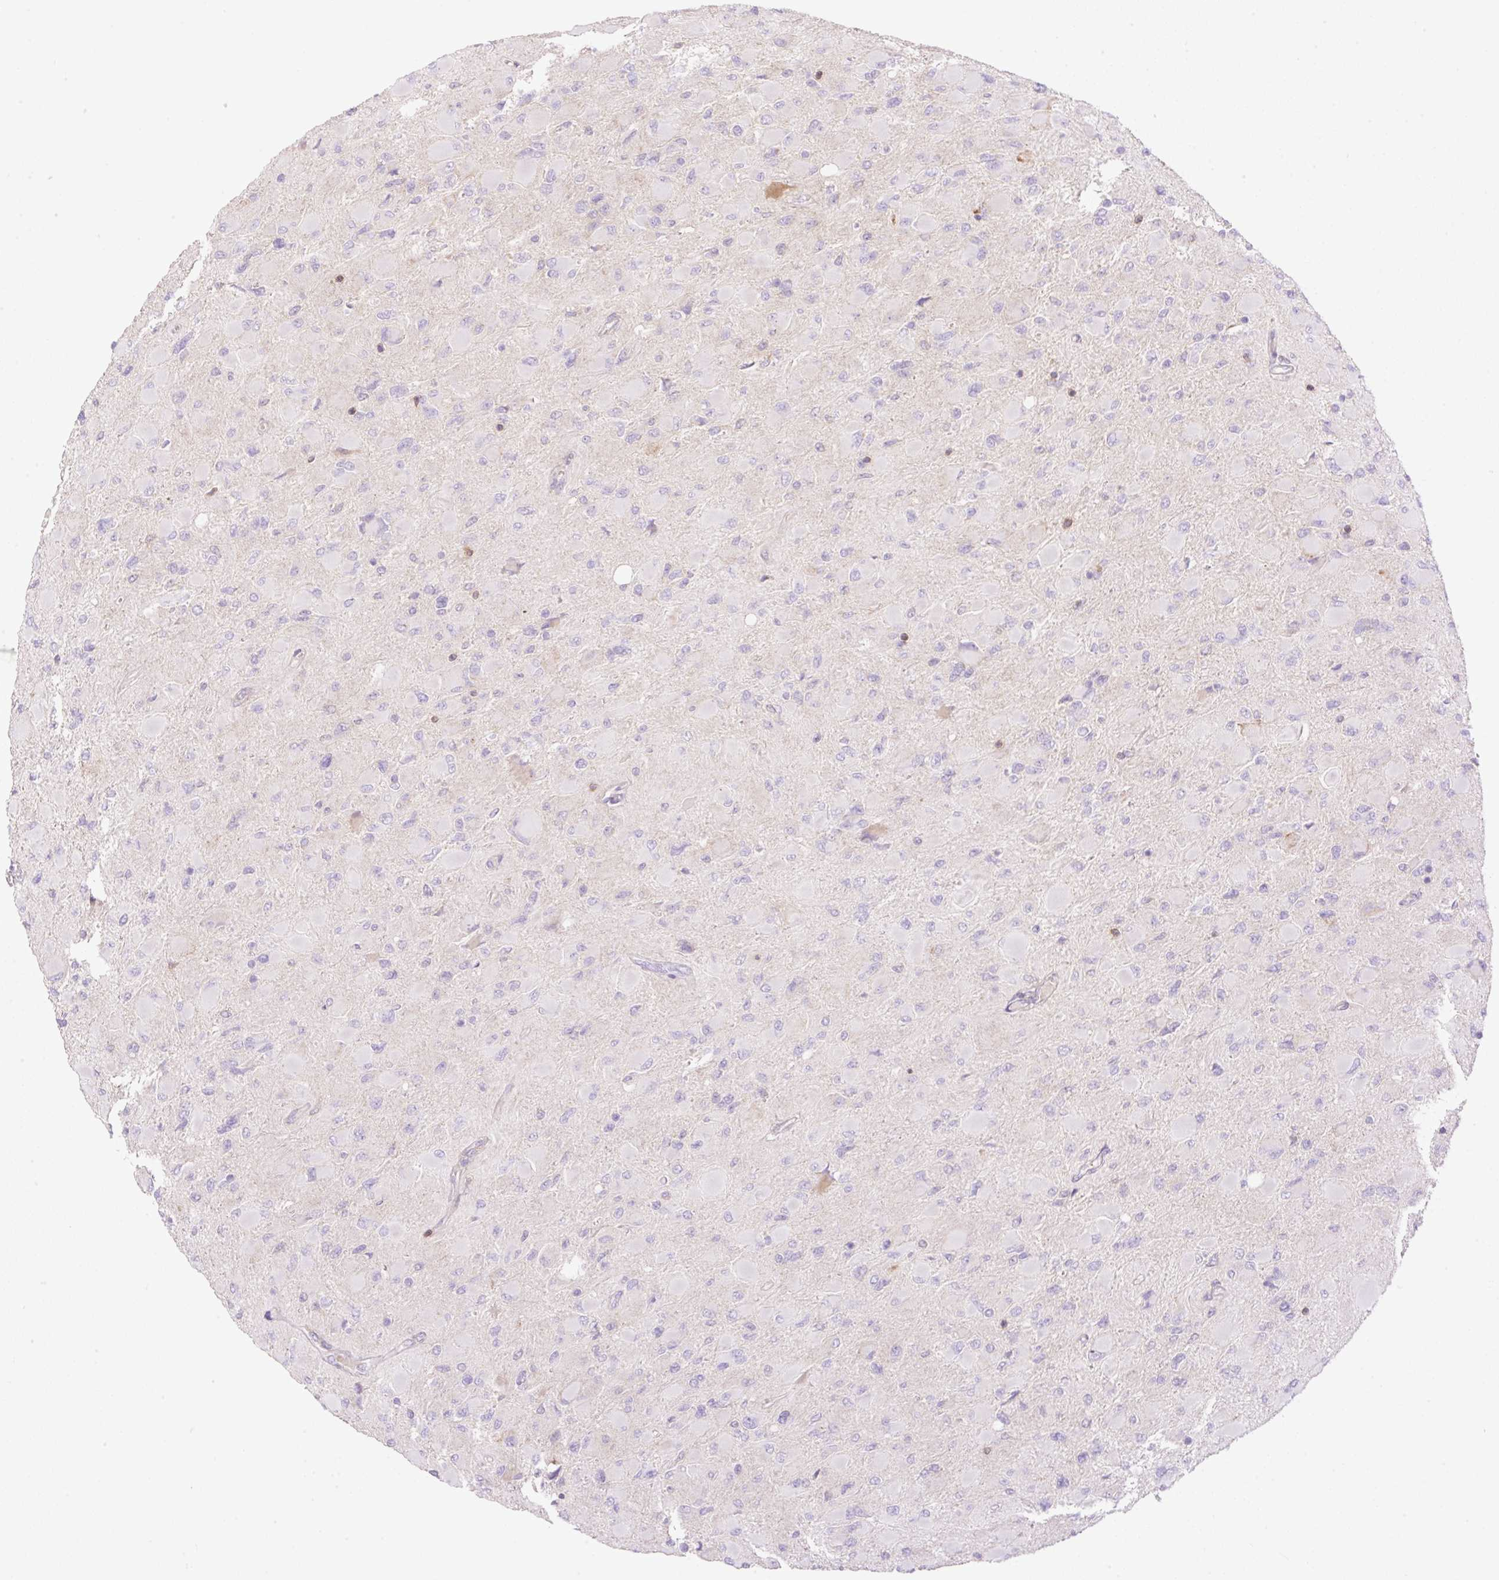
{"staining": {"intensity": "negative", "quantity": "none", "location": "none"}, "tissue": "glioma", "cell_type": "Tumor cells", "image_type": "cancer", "snomed": [{"axis": "morphology", "description": "Glioma, malignant, High grade"}, {"axis": "topography", "description": "Cerebral cortex"}], "caption": "Immunohistochemistry image of neoplastic tissue: human glioma stained with DAB shows no significant protein staining in tumor cells.", "gene": "VPS25", "patient": {"sex": "female", "age": 36}}